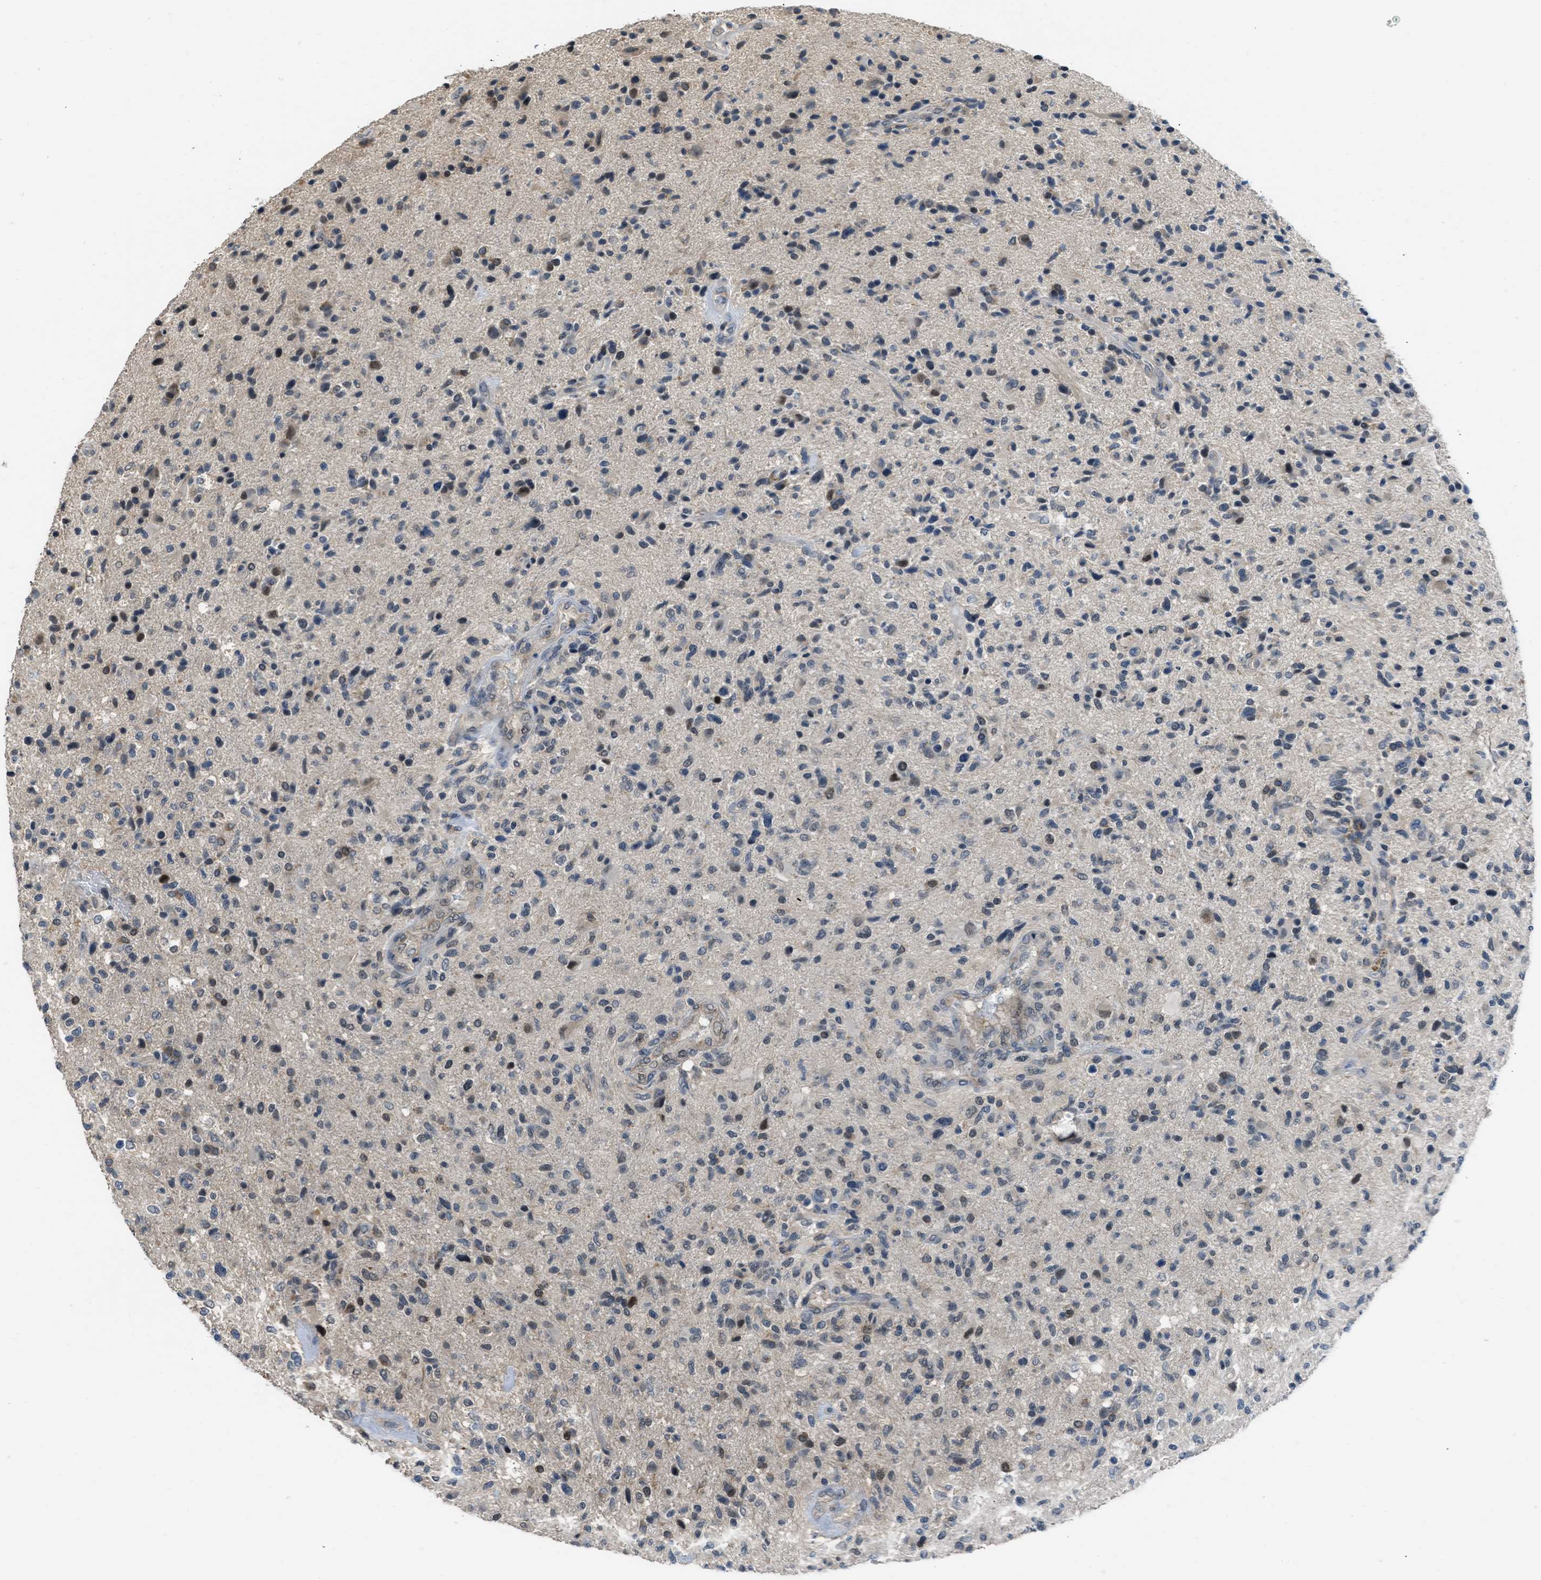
{"staining": {"intensity": "moderate", "quantity": "<25%", "location": "cytoplasmic/membranous,nuclear"}, "tissue": "glioma", "cell_type": "Tumor cells", "image_type": "cancer", "snomed": [{"axis": "morphology", "description": "Glioma, malignant, High grade"}, {"axis": "topography", "description": "Brain"}], "caption": "Glioma stained with a protein marker shows moderate staining in tumor cells.", "gene": "TTBK2", "patient": {"sex": "male", "age": 72}}